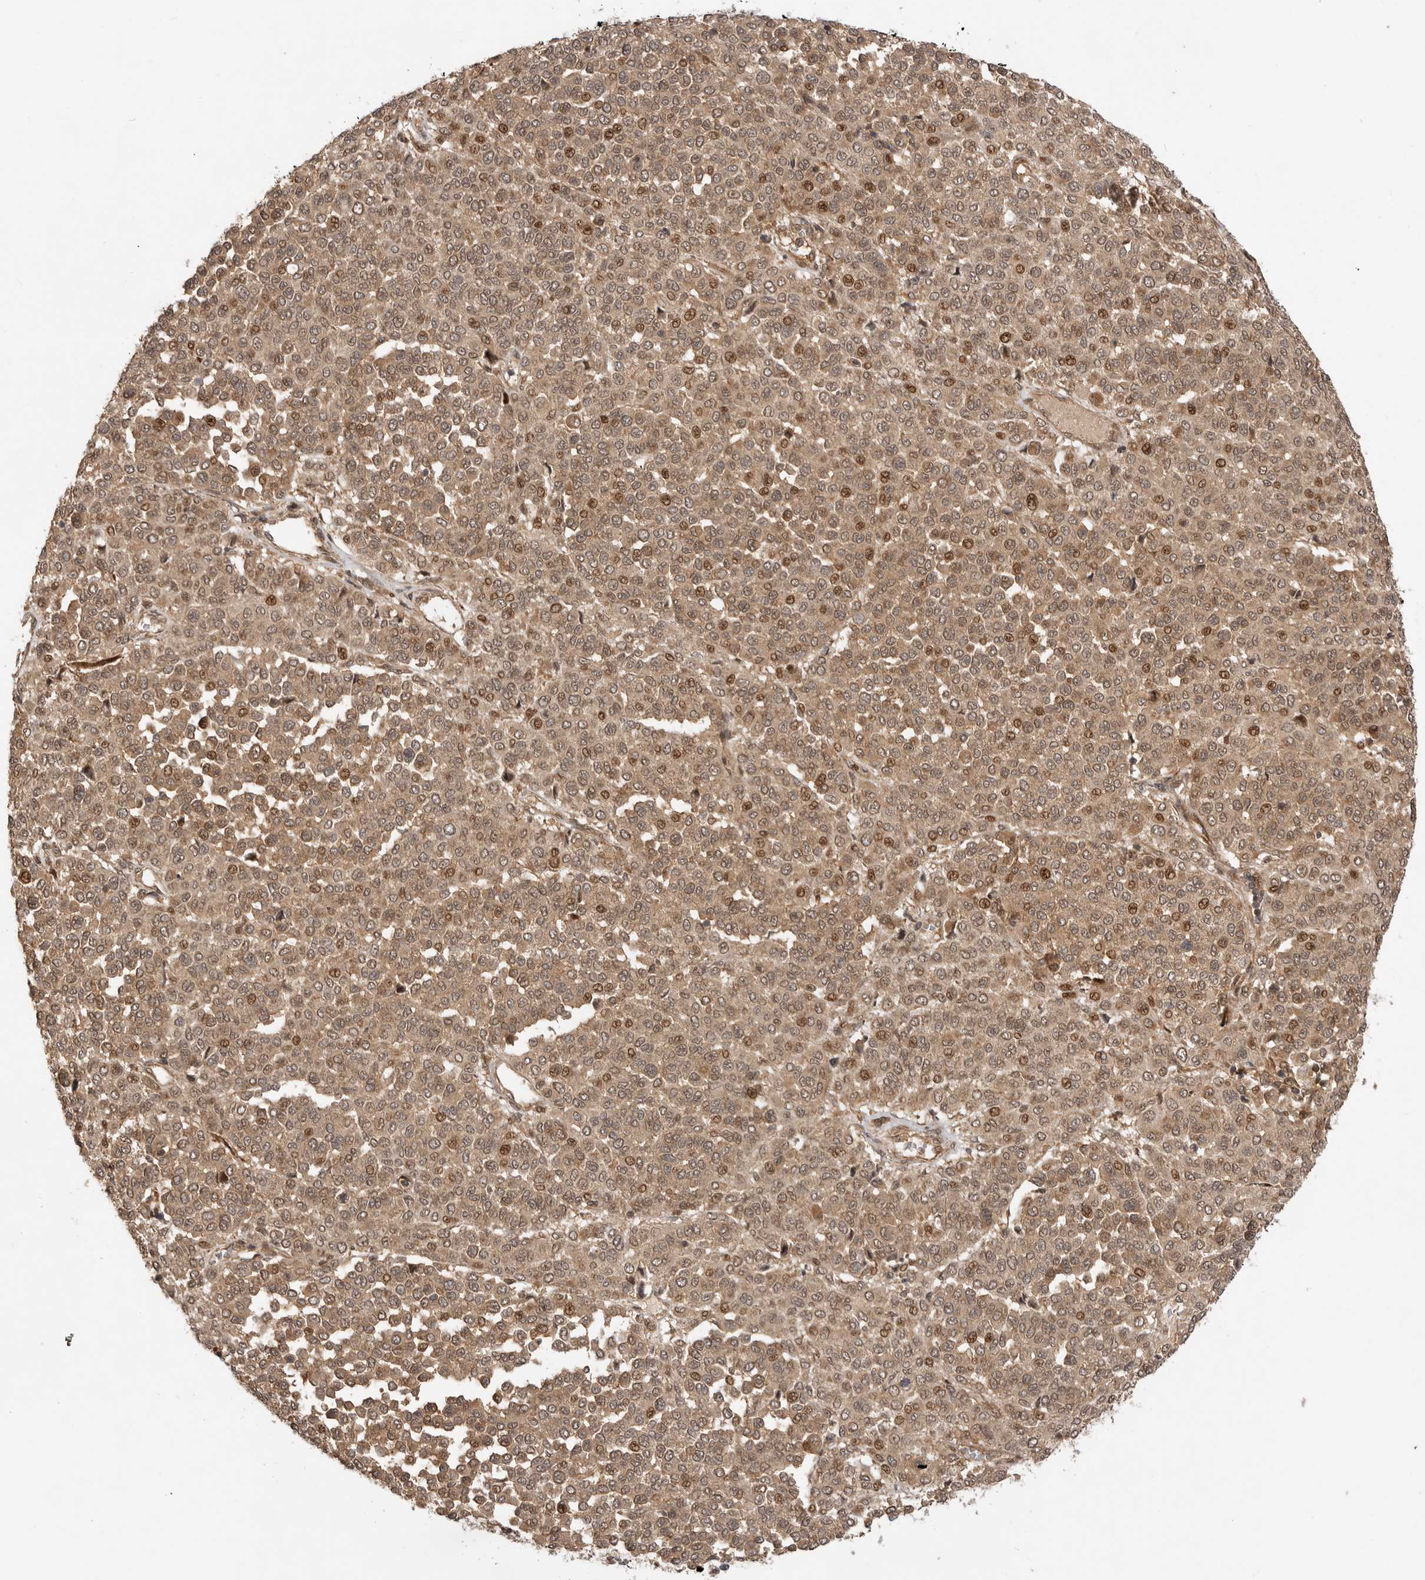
{"staining": {"intensity": "moderate", "quantity": ">75%", "location": "cytoplasmic/membranous,nuclear"}, "tissue": "melanoma", "cell_type": "Tumor cells", "image_type": "cancer", "snomed": [{"axis": "morphology", "description": "Malignant melanoma, Metastatic site"}, {"axis": "topography", "description": "Pancreas"}], "caption": "Approximately >75% of tumor cells in human melanoma display moderate cytoplasmic/membranous and nuclear protein positivity as visualized by brown immunohistochemical staining.", "gene": "ADPRS", "patient": {"sex": "female", "age": 30}}